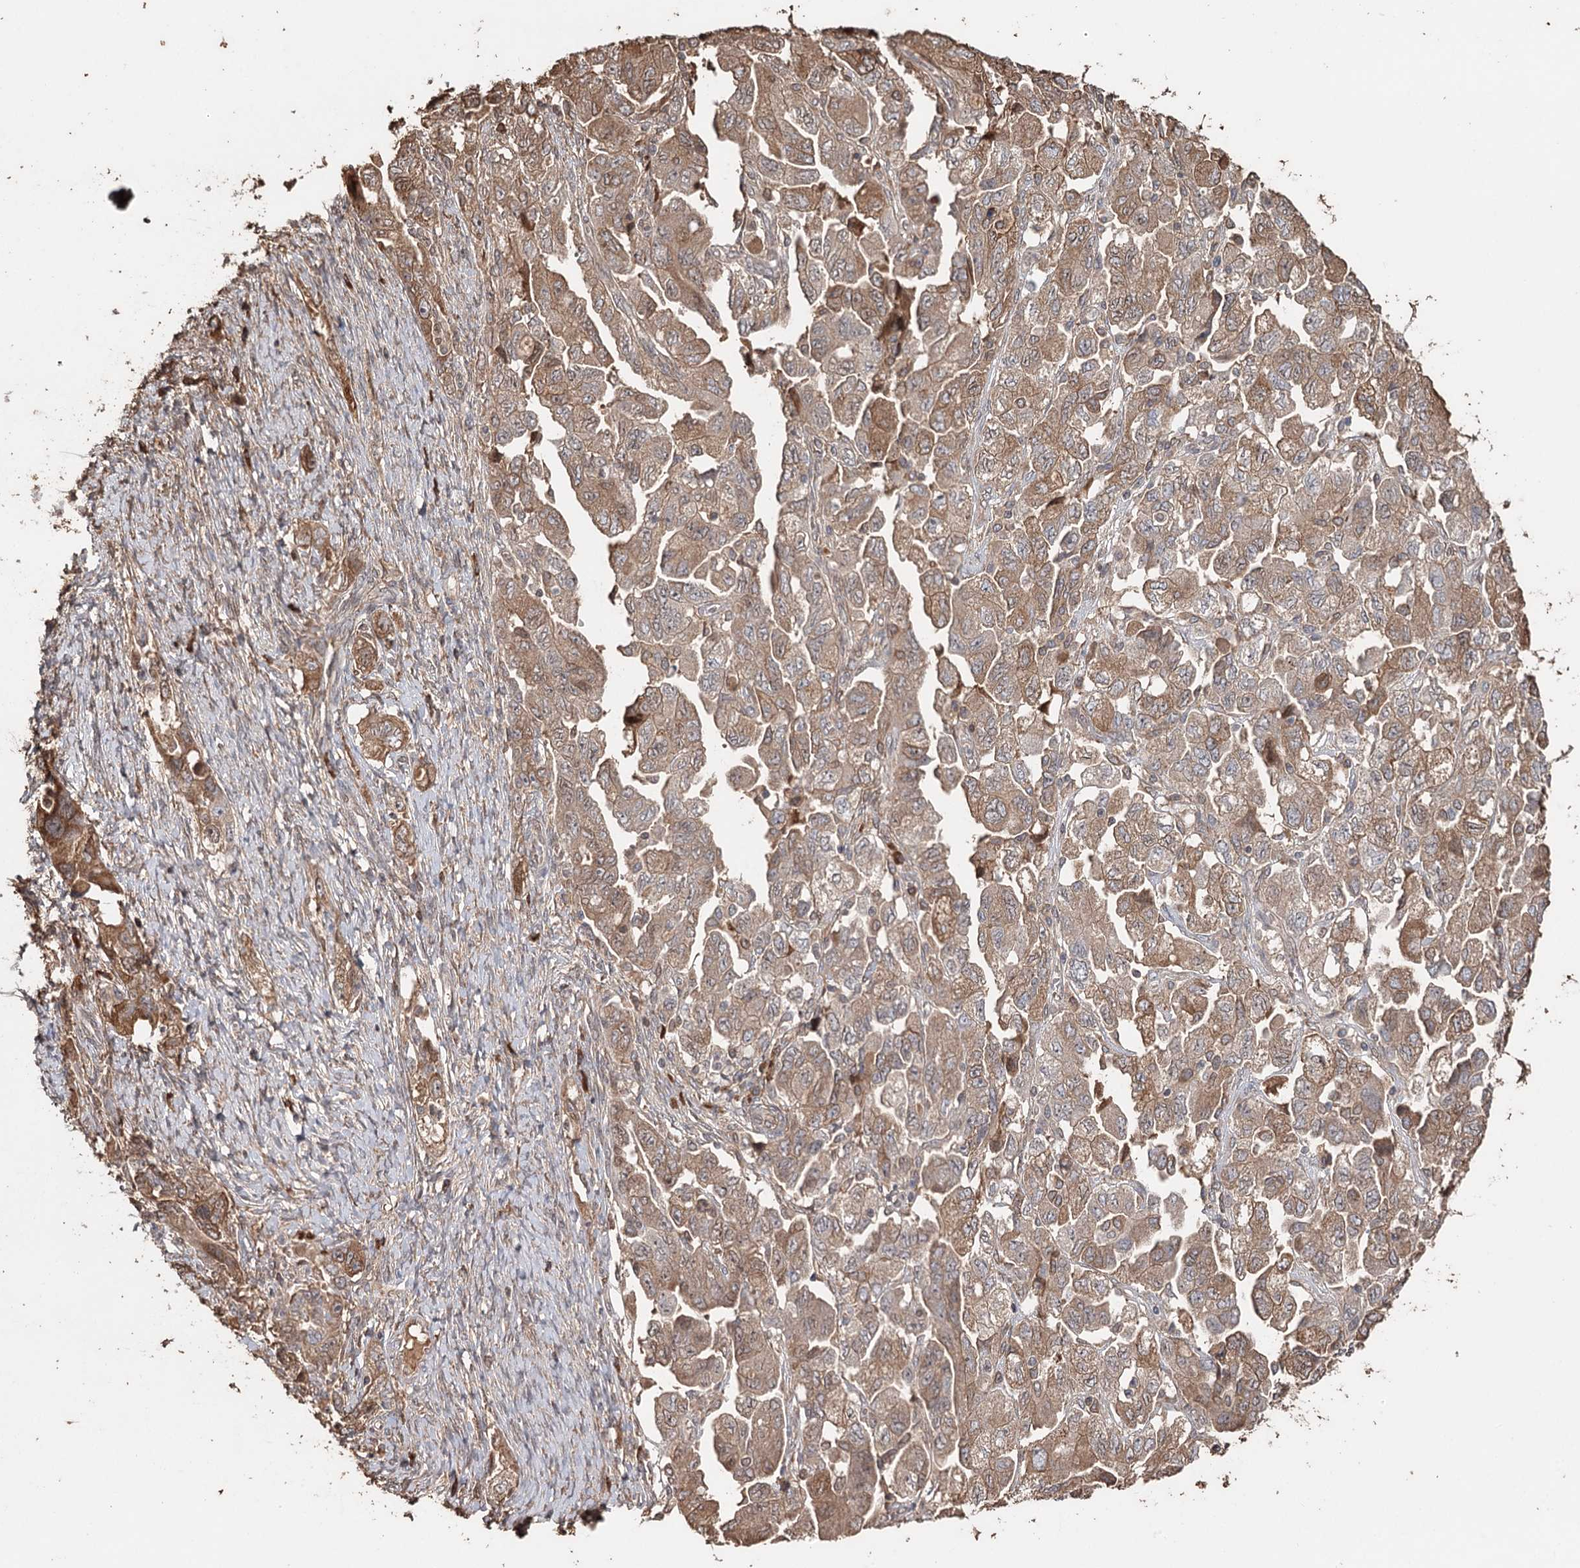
{"staining": {"intensity": "moderate", "quantity": ">75%", "location": "cytoplasmic/membranous"}, "tissue": "ovarian cancer", "cell_type": "Tumor cells", "image_type": "cancer", "snomed": [{"axis": "morphology", "description": "Carcinoma, NOS"}, {"axis": "morphology", "description": "Cystadenocarcinoma, serous, NOS"}, {"axis": "topography", "description": "Ovary"}], "caption": "Immunohistochemical staining of ovarian cancer reveals moderate cytoplasmic/membranous protein positivity in about >75% of tumor cells.", "gene": "SYVN1", "patient": {"sex": "female", "age": 69}}